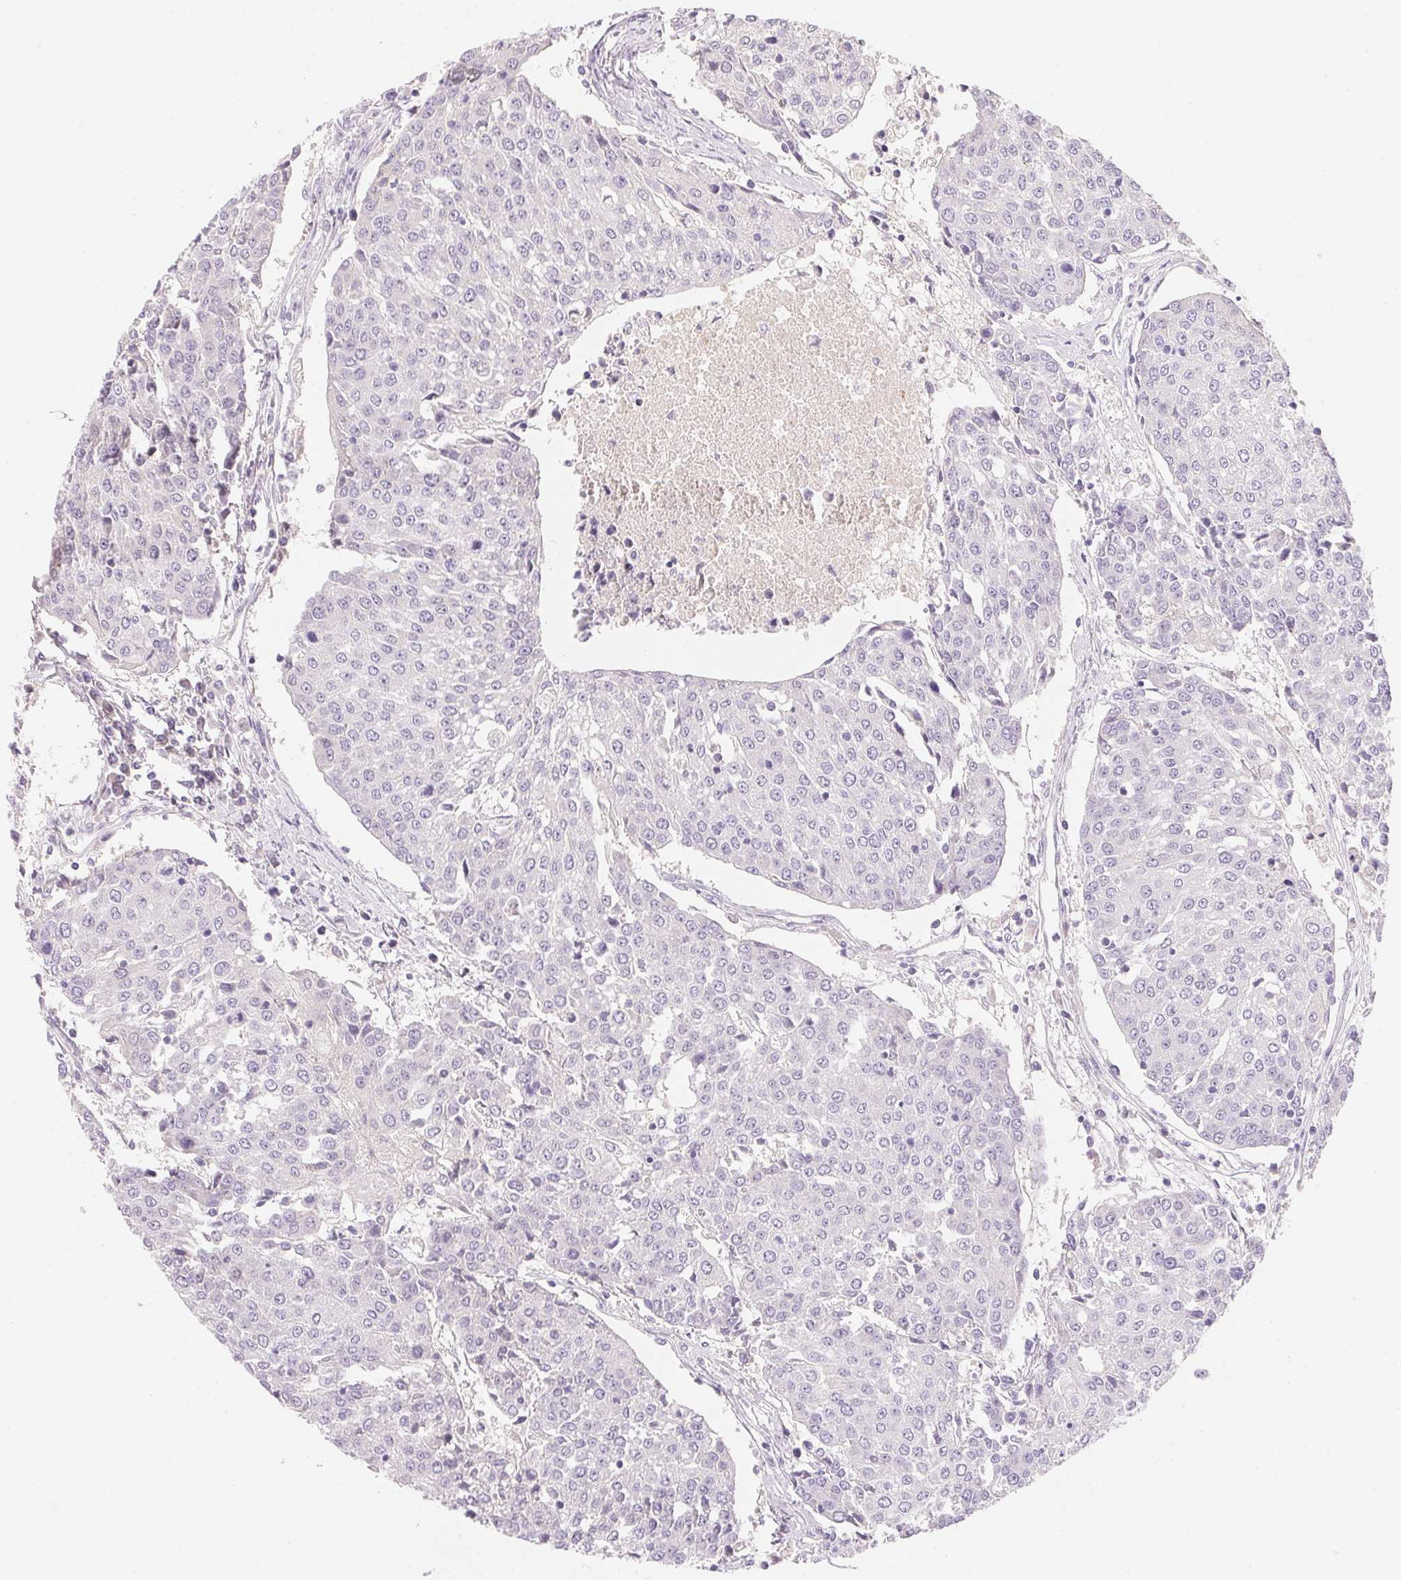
{"staining": {"intensity": "negative", "quantity": "none", "location": "none"}, "tissue": "urothelial cancer", "cell_type": "Tumor cells", "image_type": "cancer", "snomed": [{"axis": "morphology", "description": "Urothelial carcinoma, High grade"}, {"axis": "topography", "description": "Urinary bladder"}], "caption": "Urothelial cancer stained for a protein using immunohistochemistry (IHC) reveals no positivity tumor cells.", "gene": "MCOLN3", "patient": {"sex": "female", "age": 85}}